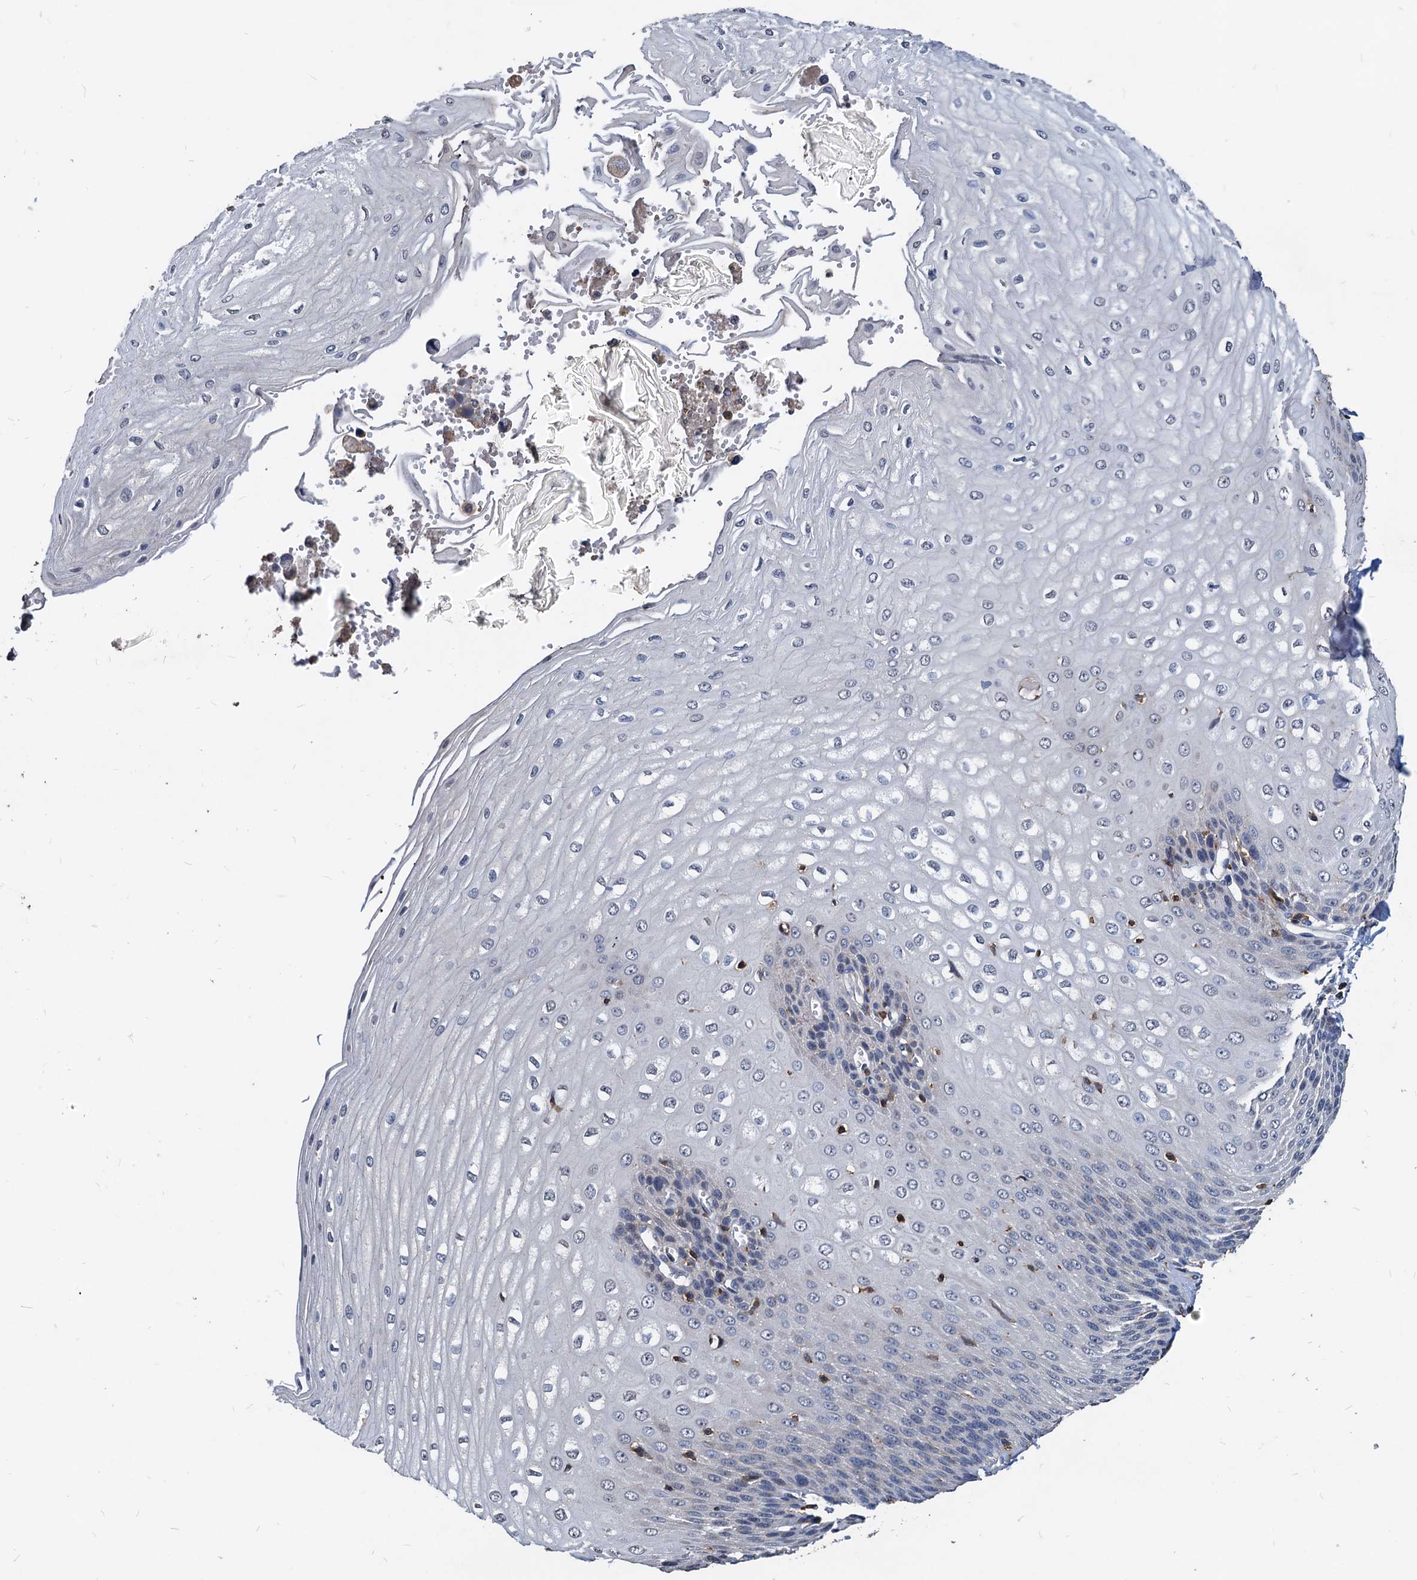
{"staining": {"intensity": "weak", "quantity": "<25%", "location": "cytoplasmic/membranous"}, "tissue": "esophagus", "cell_type": "Squamous epithelial cells", "image_type": "normal", "snomed": [{"axis": "morphology", "description": "Normal tissue, NOS"}, {"axis": "topography", "description": "Esophagus"}], "caption": "High magnification brightfield microscopy of unremarkable esophagus stained with DAB (3,3'-diaminobenzidine) (brown) and counterstained with hematoxylin (blue): squamous epithelial cells show no significant expression. The staining is performed using DAB brown chromogen with nuclei counter-stained in using hematoxylin.", "gene": "LCP2", "patient": {"sex": "male", "age": 60}}